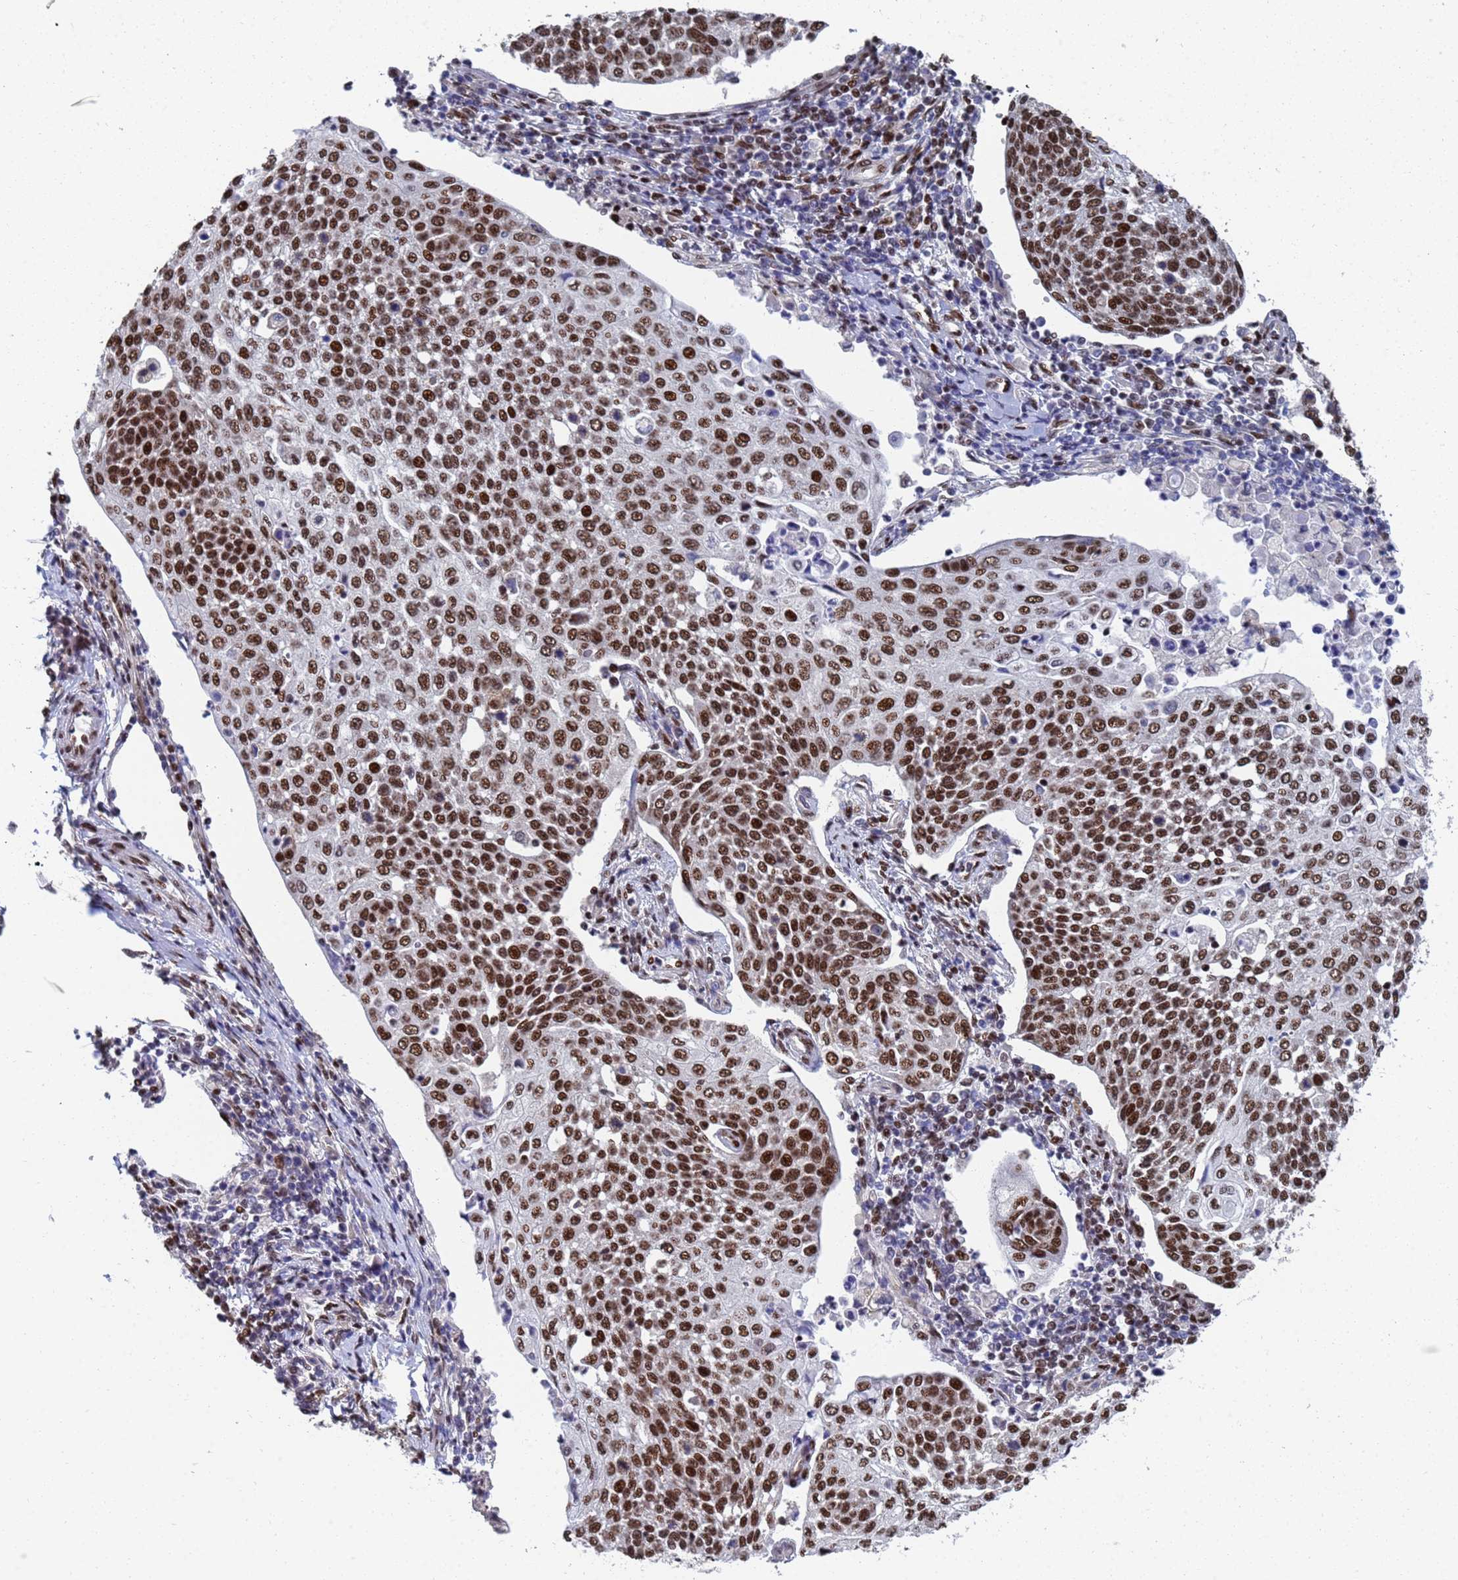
{"staining": {"intensity": "strong", "quantity": ">75%", "location": "nuclear"}, "tissue": "cervical cancer", "cell_type": "Tumor cells", "image_type": "cancer", "snomed": [{"axis": "morphology", "description": "Squamous cell carcinoma, NOS"}, {"axis": "topography", "description": "Cervix"}], "caption": "Tumor cells reveal high levels of strong nuclear staining in approximately >75% of cells in human cervical cancer (squamous cell carcinoma).", "gene": "AP5Z1", "patient": {"sex": "female", "age": 34}}